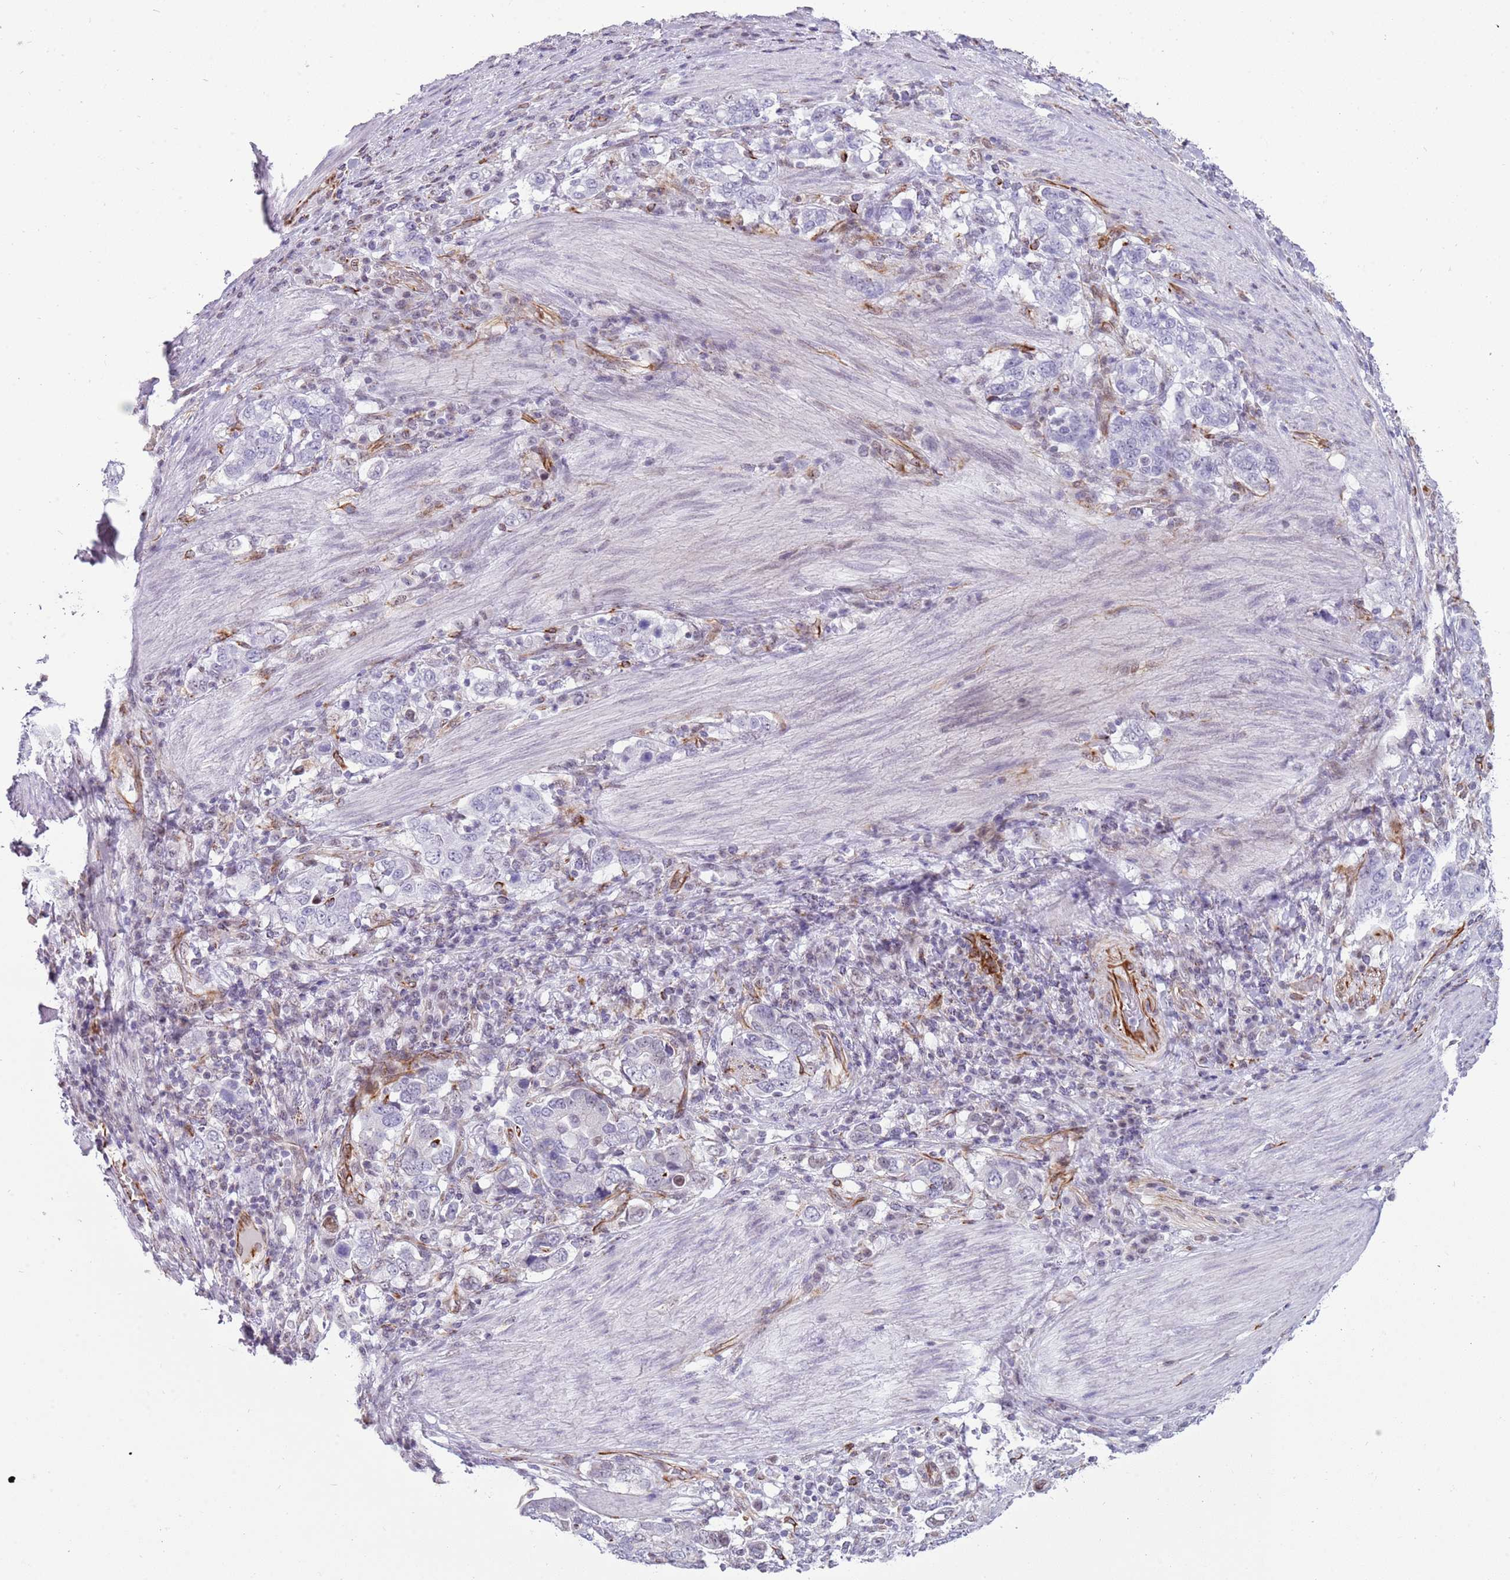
{"staining": {"intensity": "negative", "quantity": "none", "location": "none"}, "tissue": "stomach cancer", "cell_type": "Tumor cells", "image_type": "cancer", "snomed": [{"axis": "morphology", "description": "Adenocarcinoma, NOS"}, {"axis": "topography", "description": "Stomach, upper"}, {"axis": "topography", "description": "Stomach"}], "caption": "A histopathology image of stomach cancer (adenocarcinoma) stained for a protein shows no brown staining in tumor cells.", "gene": "NBPF3", "patient": {"sex": "male", "age": 62}}